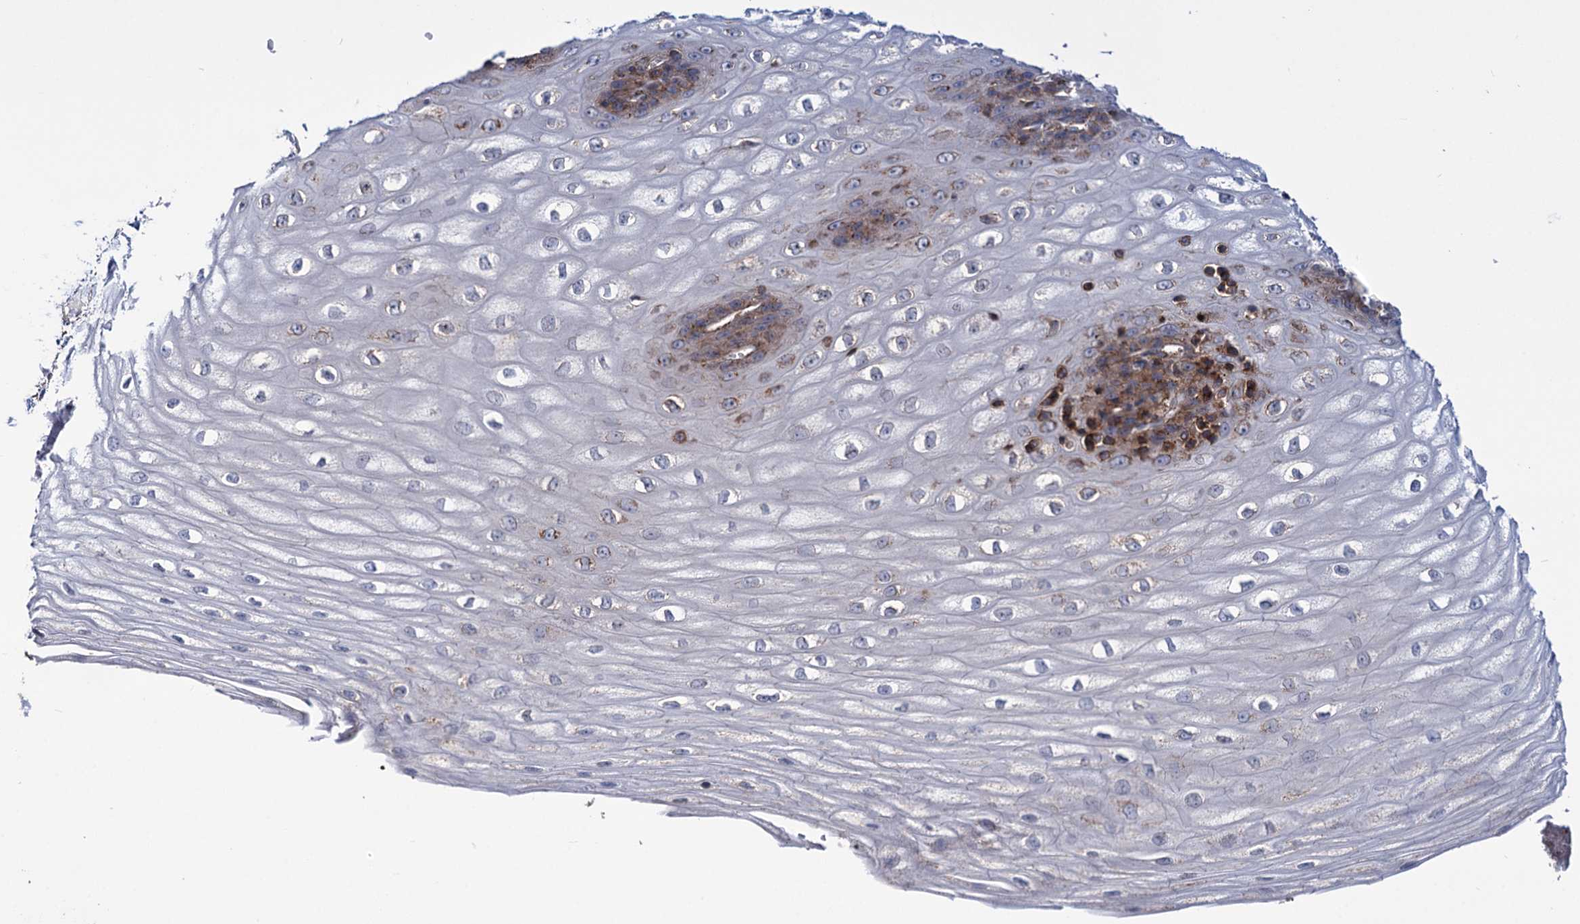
{"staining": {"intensity": "moderate", "quantity": "25%-75%", "location": "cytoplasmic/membranous"}, "tissue": "esophagus", "cell_type": "Squamous epithelial cells", "image_type": "normal", "snomed": [{"axis": "morphology", "description": "Normal tissue, NOS"}, {"axis": "topography", "description": "Esophagus"}], "caption": "This is a micrograph of immunohistochemistry staining of unremarkable esophagus, which shows moderate positivity in the cytoplasmic/membranous of squamous epithelial cells.", "gene": "DEF6", "patient": {"sex": "male", "age": 60}}